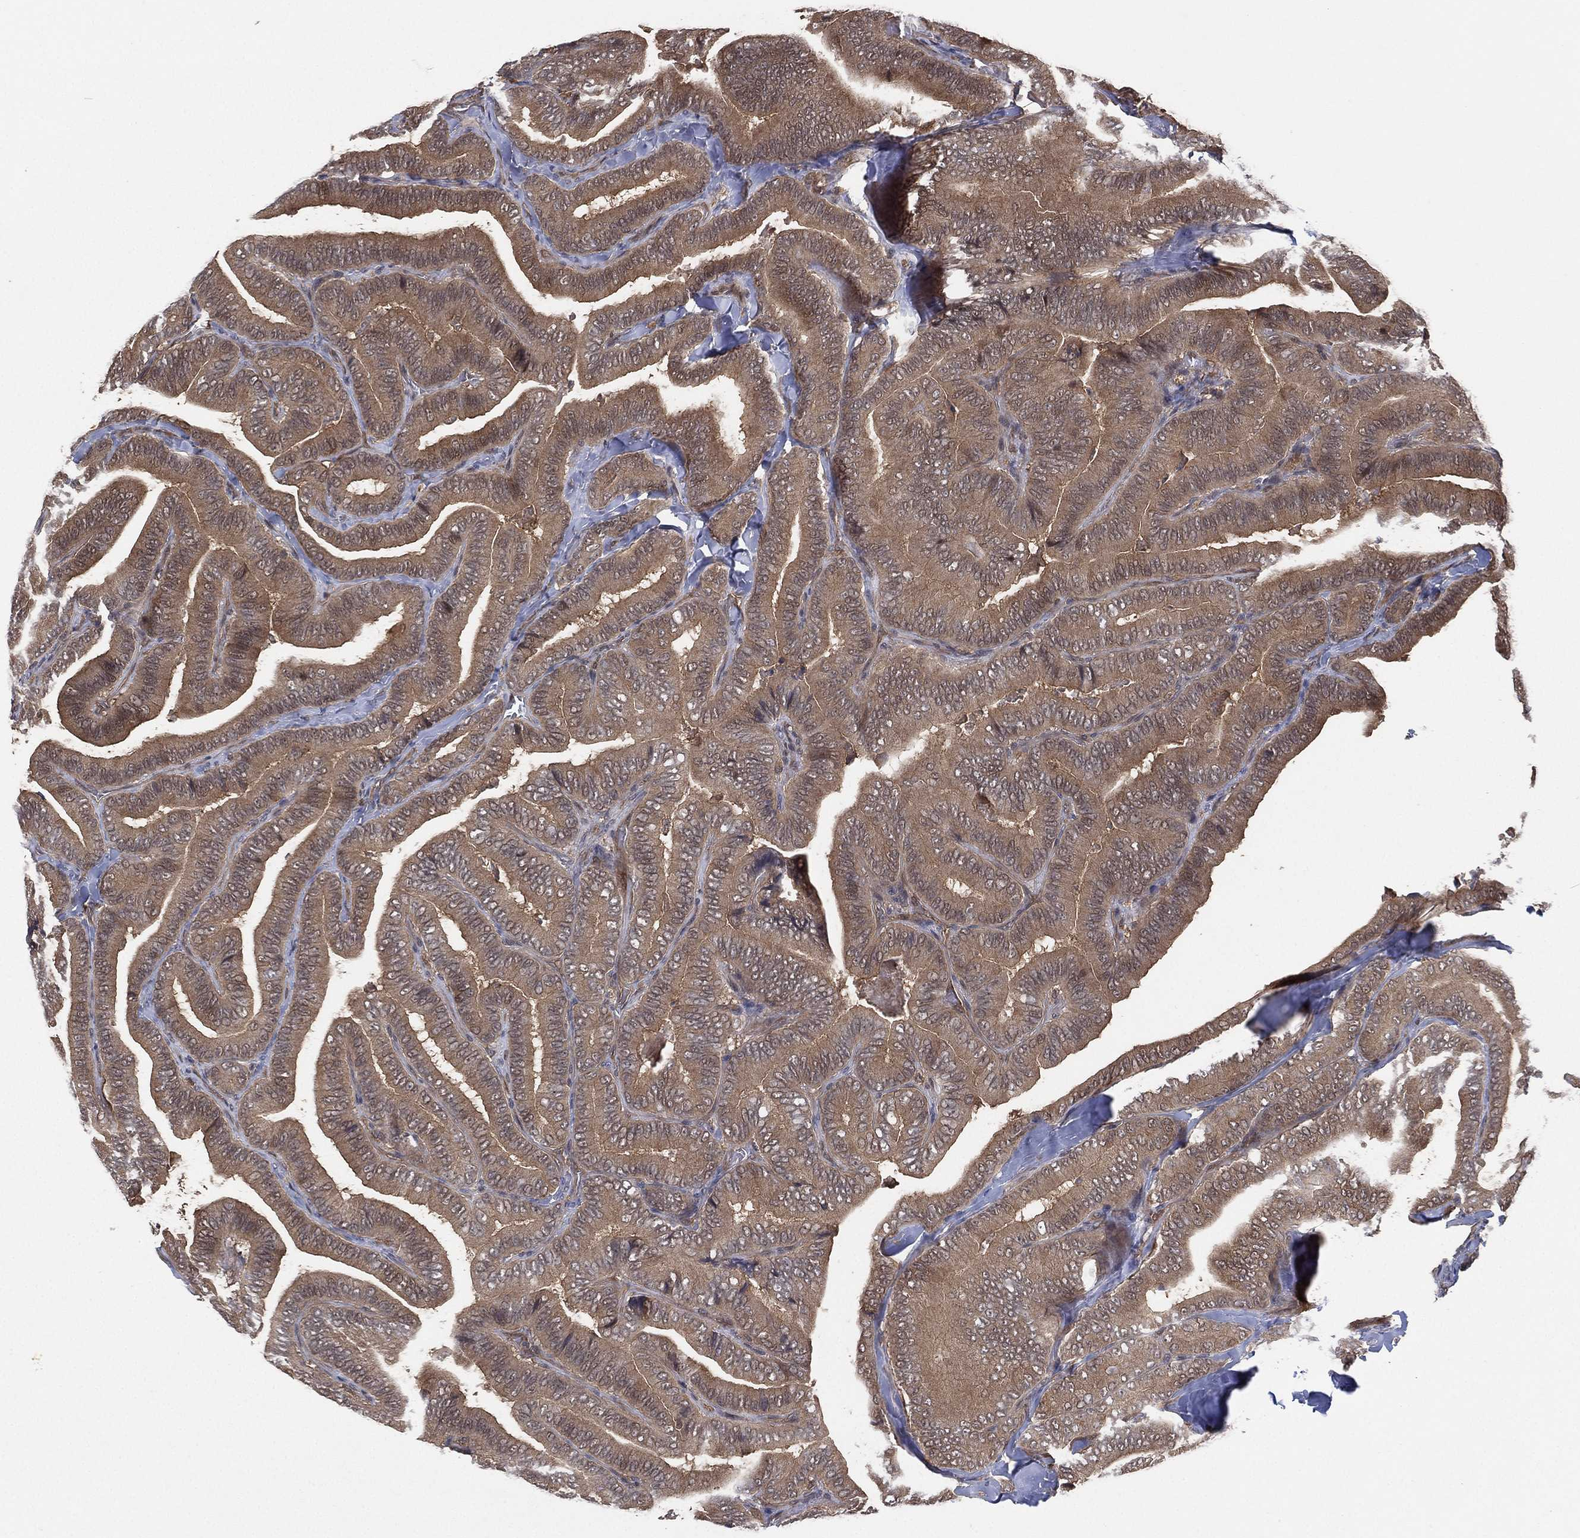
{"staining": {"intensity": "moderate", "quantity": "25%-75%", "location": "cytoplasmic/membranous"}, "tissue": "thyroid cancer", "cell_type": "Tumor cells", "image_type": "cancer", "snomed": [{"axis": "morphology", "description": "Papillary adenocarcinoma, NOS"}, {"axis": "topography", "description": "Thyroid gland"}], "caption": "Papillary adenocarcinoma (thyroid) stained with DAB (3,3'-diaminobenzidine) immunohistochemistry (IHC) exhibits medium levels of moderate cytoplasmic/membranous staining in approximately 25%-75% of tumor cells.", "gene": "PSMG4", "patient": {"sex": "male", "age": 61}}